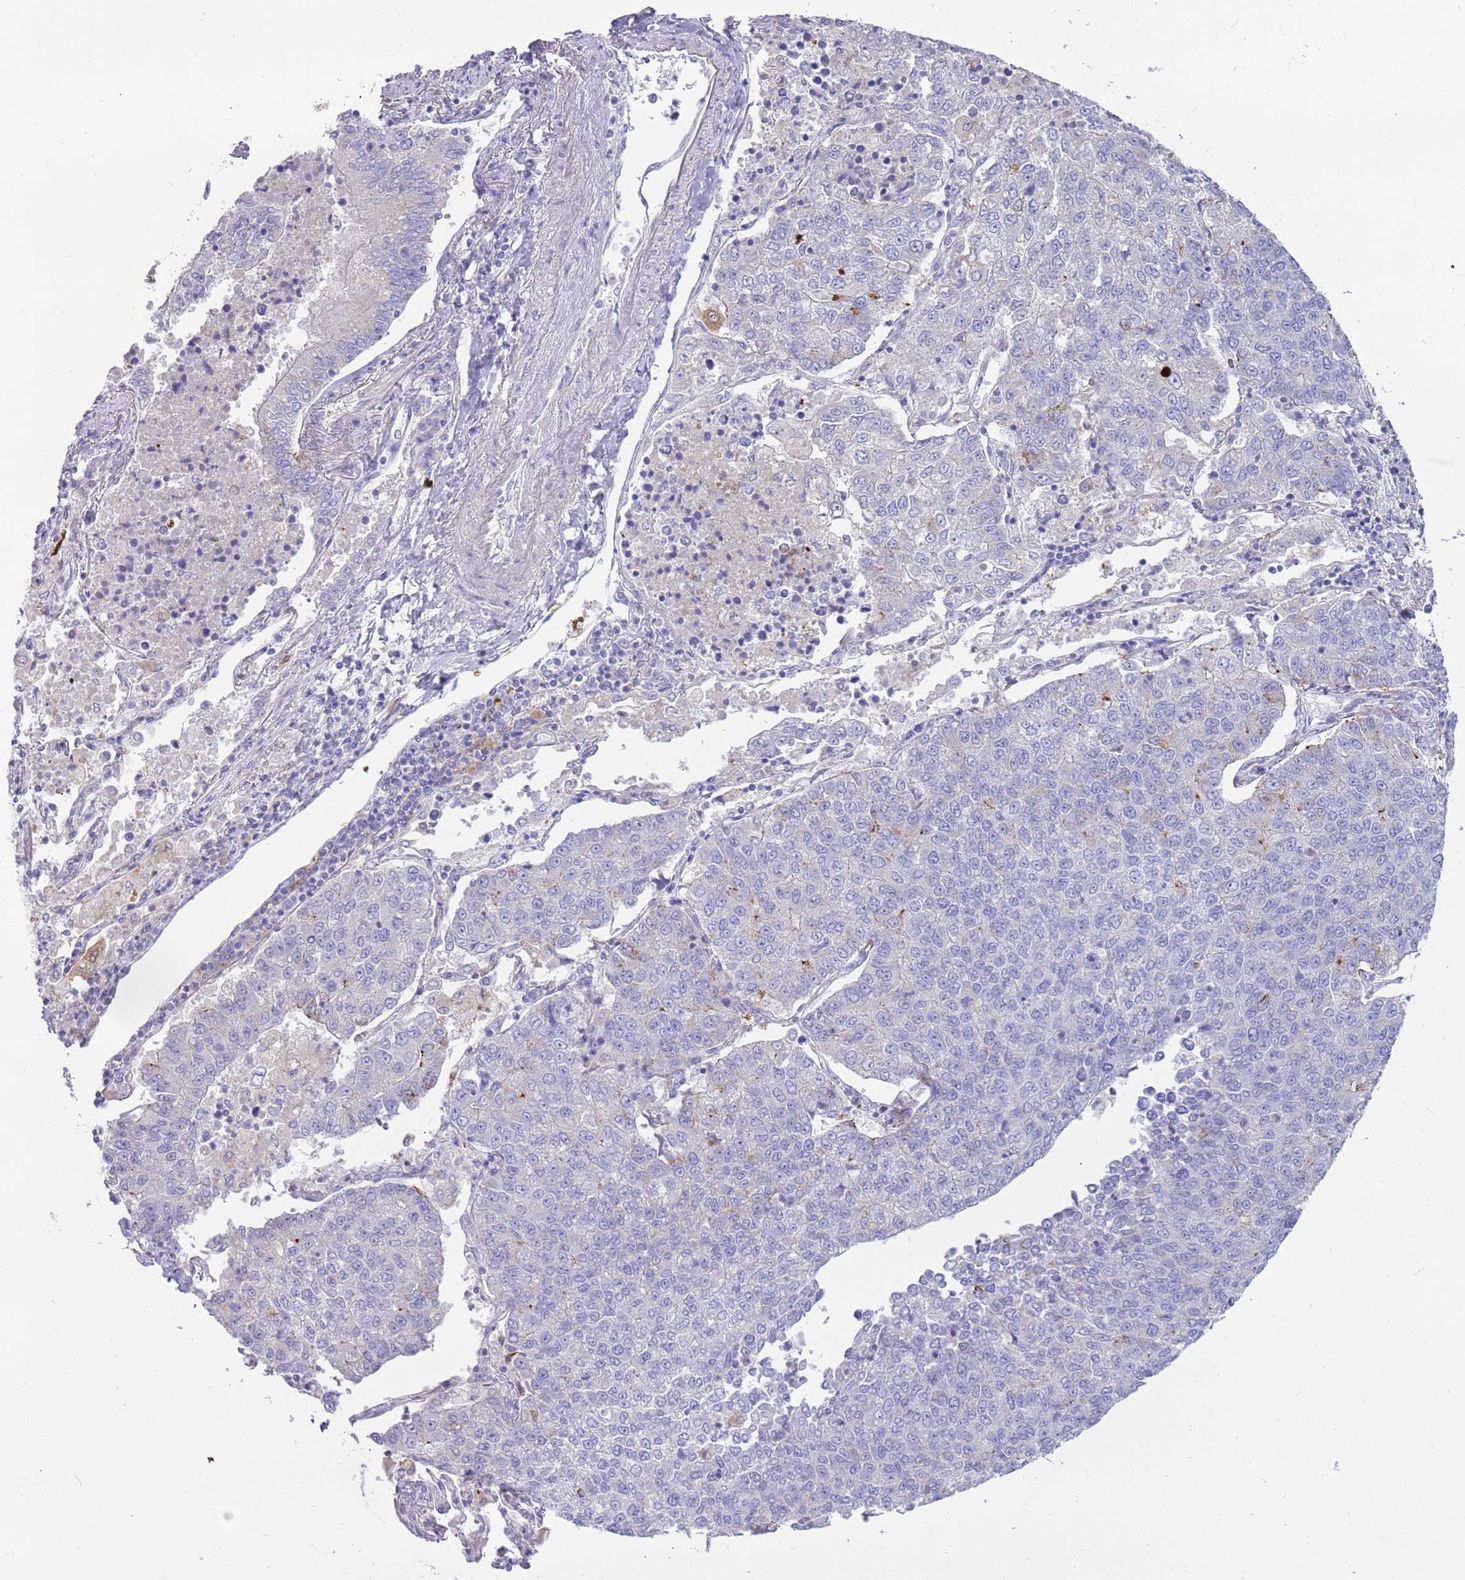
{"staining": {"intensity": "negative", "quantity": "none", "location": "none"}, "tissue": "lung cancer", "cell_type": "Tumor cells", "image_type": "cancer", "snomed": [{"axis": "morphology", "description": "Squamous cell carcinoma, NOS"}, {"axis": "topography", "description": "Lung"}], "caption": "Squamous cell carcinoma (lung) stained for a protein using IHC demonstrates no positivity tumor cells.", "gene": "DIPK1C", "patient": {"sex": "female", "age": 70}}